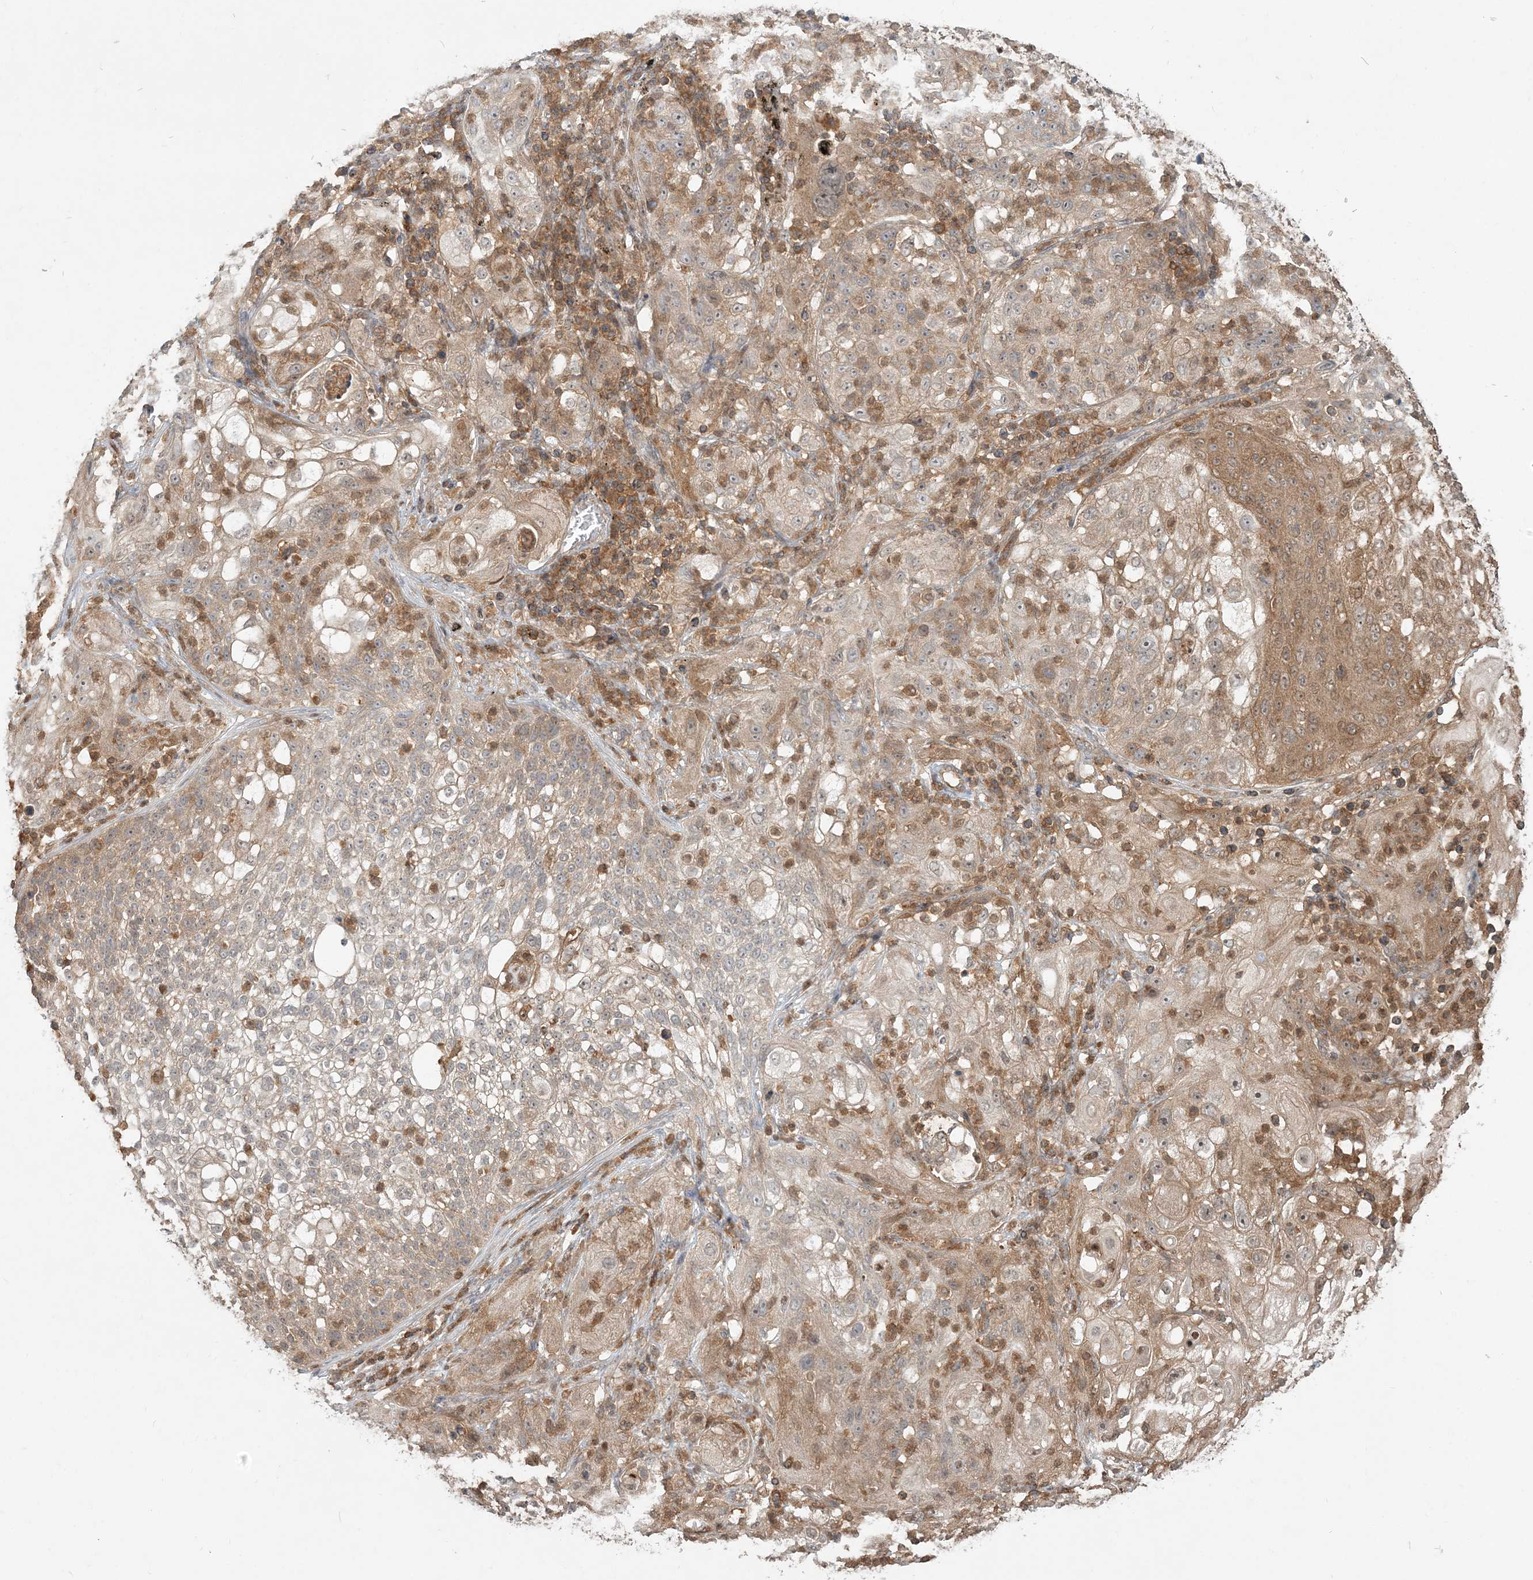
{"staining": {"intensity": "moderate", "quantity": "<25%", "location": "cytoplasmic/membranous"}, "tissue": "lung cancer", "cell_type": "Tumor cells", "image_type": "cancer", "snomed": [{"axis": "morphology", "description": "Inflammation, NOS"}, {"axis": "morphology", "description": "Squamous cell carcinoma, NOS"}, {"axis": "topography", "description": "Lymph node"}, {"axis": "topography", "description": "Soft tissue"}, {"axis": "topography", "description": "Lung"}], "caption": "IHC micrograph of neoplastic tissue: lung squamous cell carcinoma stained using IHC exhibits low levels of moderate protein expression localized specifically in the cytoplasmic/membranous of tumor cells, appearing as a cytoplasmic/membranous brown color.", "gene": "CAB39", "patient": {"sex": "male", "age": 66}}